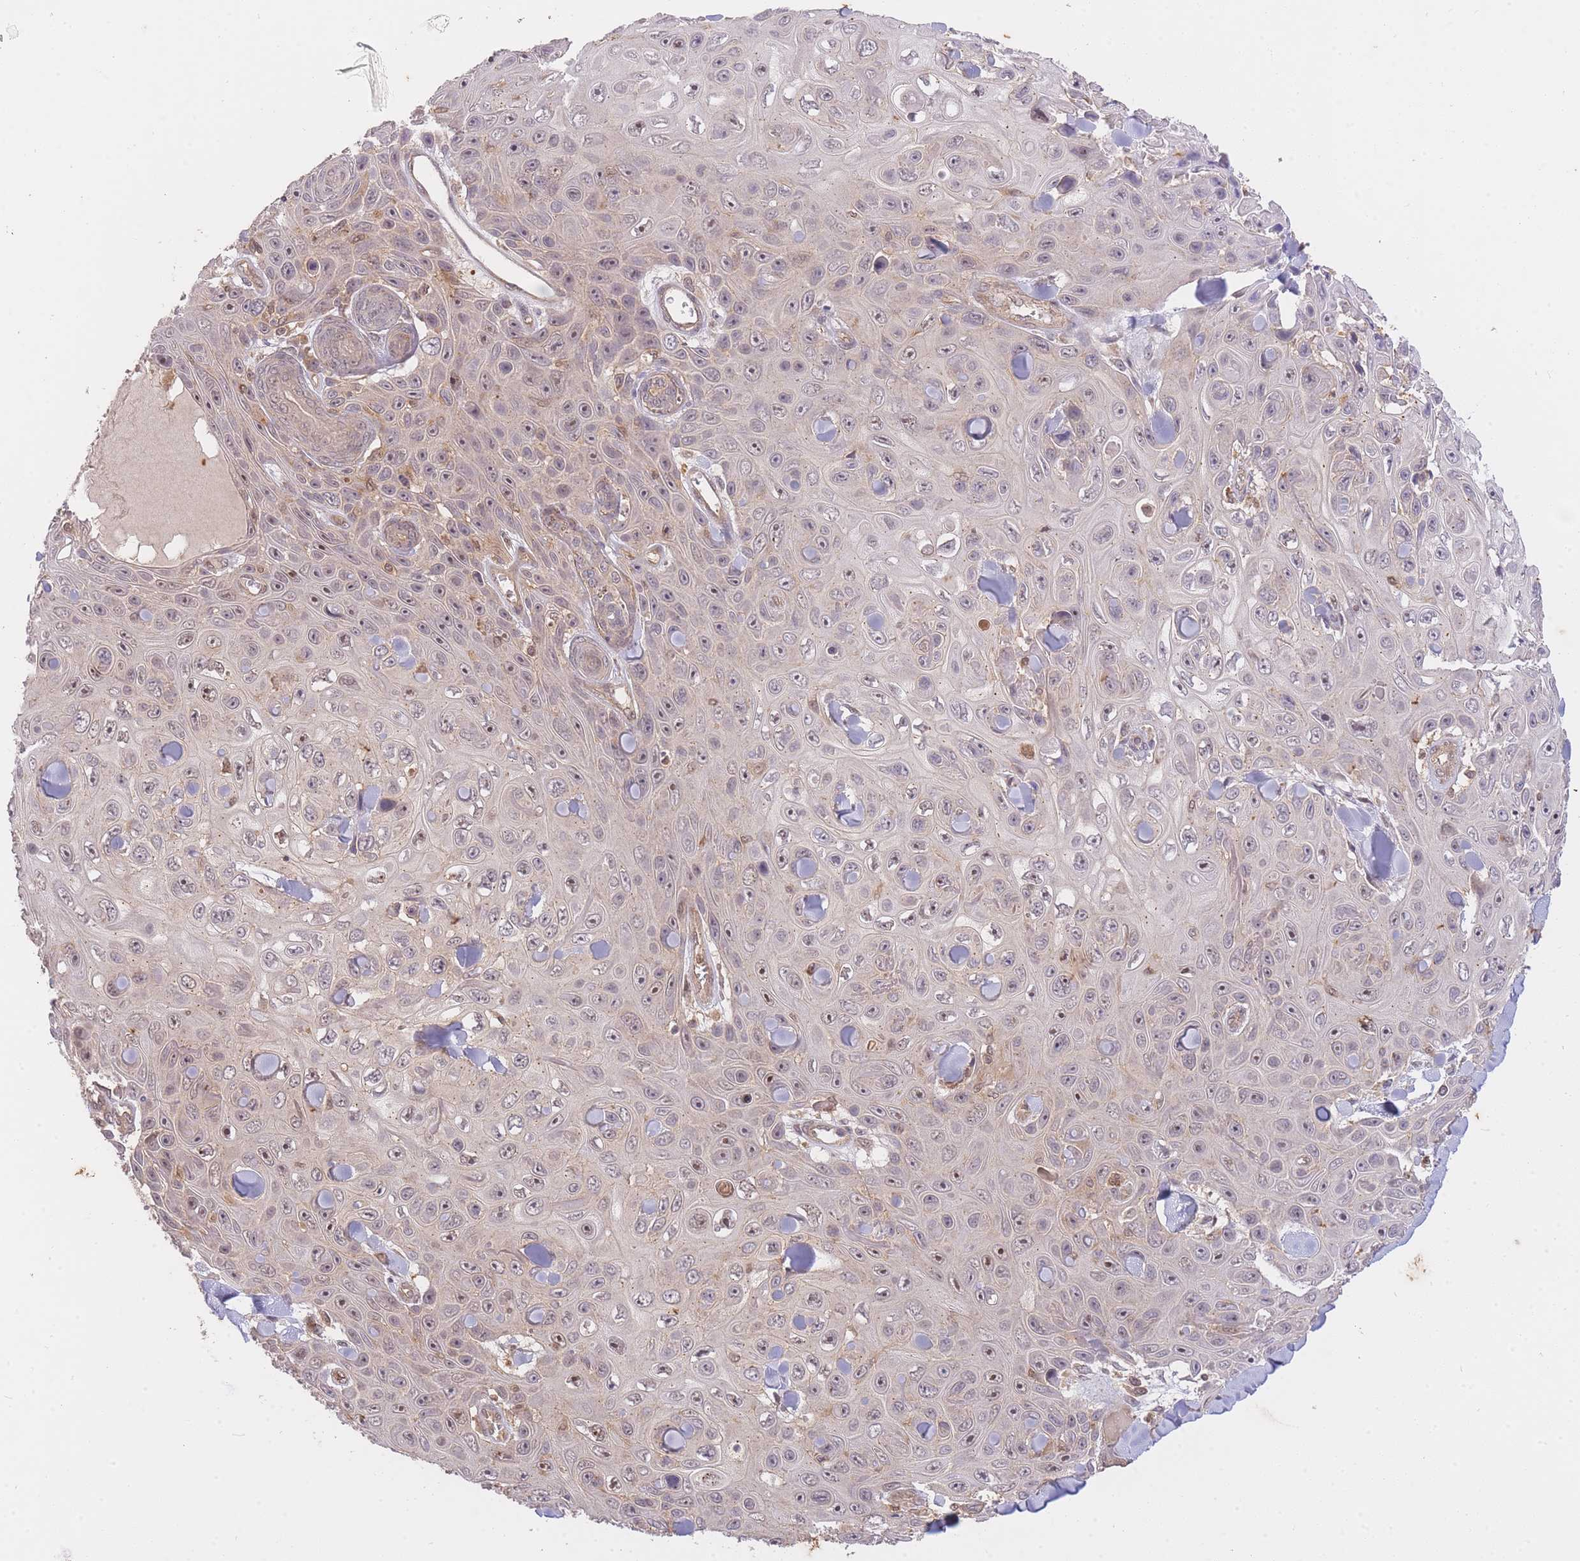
{"staining": {"intensity": "weak", "quantity": "25%-75%", "location": "nuclear"}, "tissue": "skin cancer", "cell_type": "Tumor cells", "image_type": "cancer", "snomed": [{"axis": "morphology", "description": "Squamous cell carcinoma, NOS"}, {"axis": "topography", "description": "Skin"}], "caption": "Human skin cancer (squamous cell carcinoma) stained for a protein (brown) exhibits weak nuclear positive expression in approximately 25%-75% of tumor cells.", "gene": "ST8SIA4", "patient": {"sex": "male", "age": 82}}